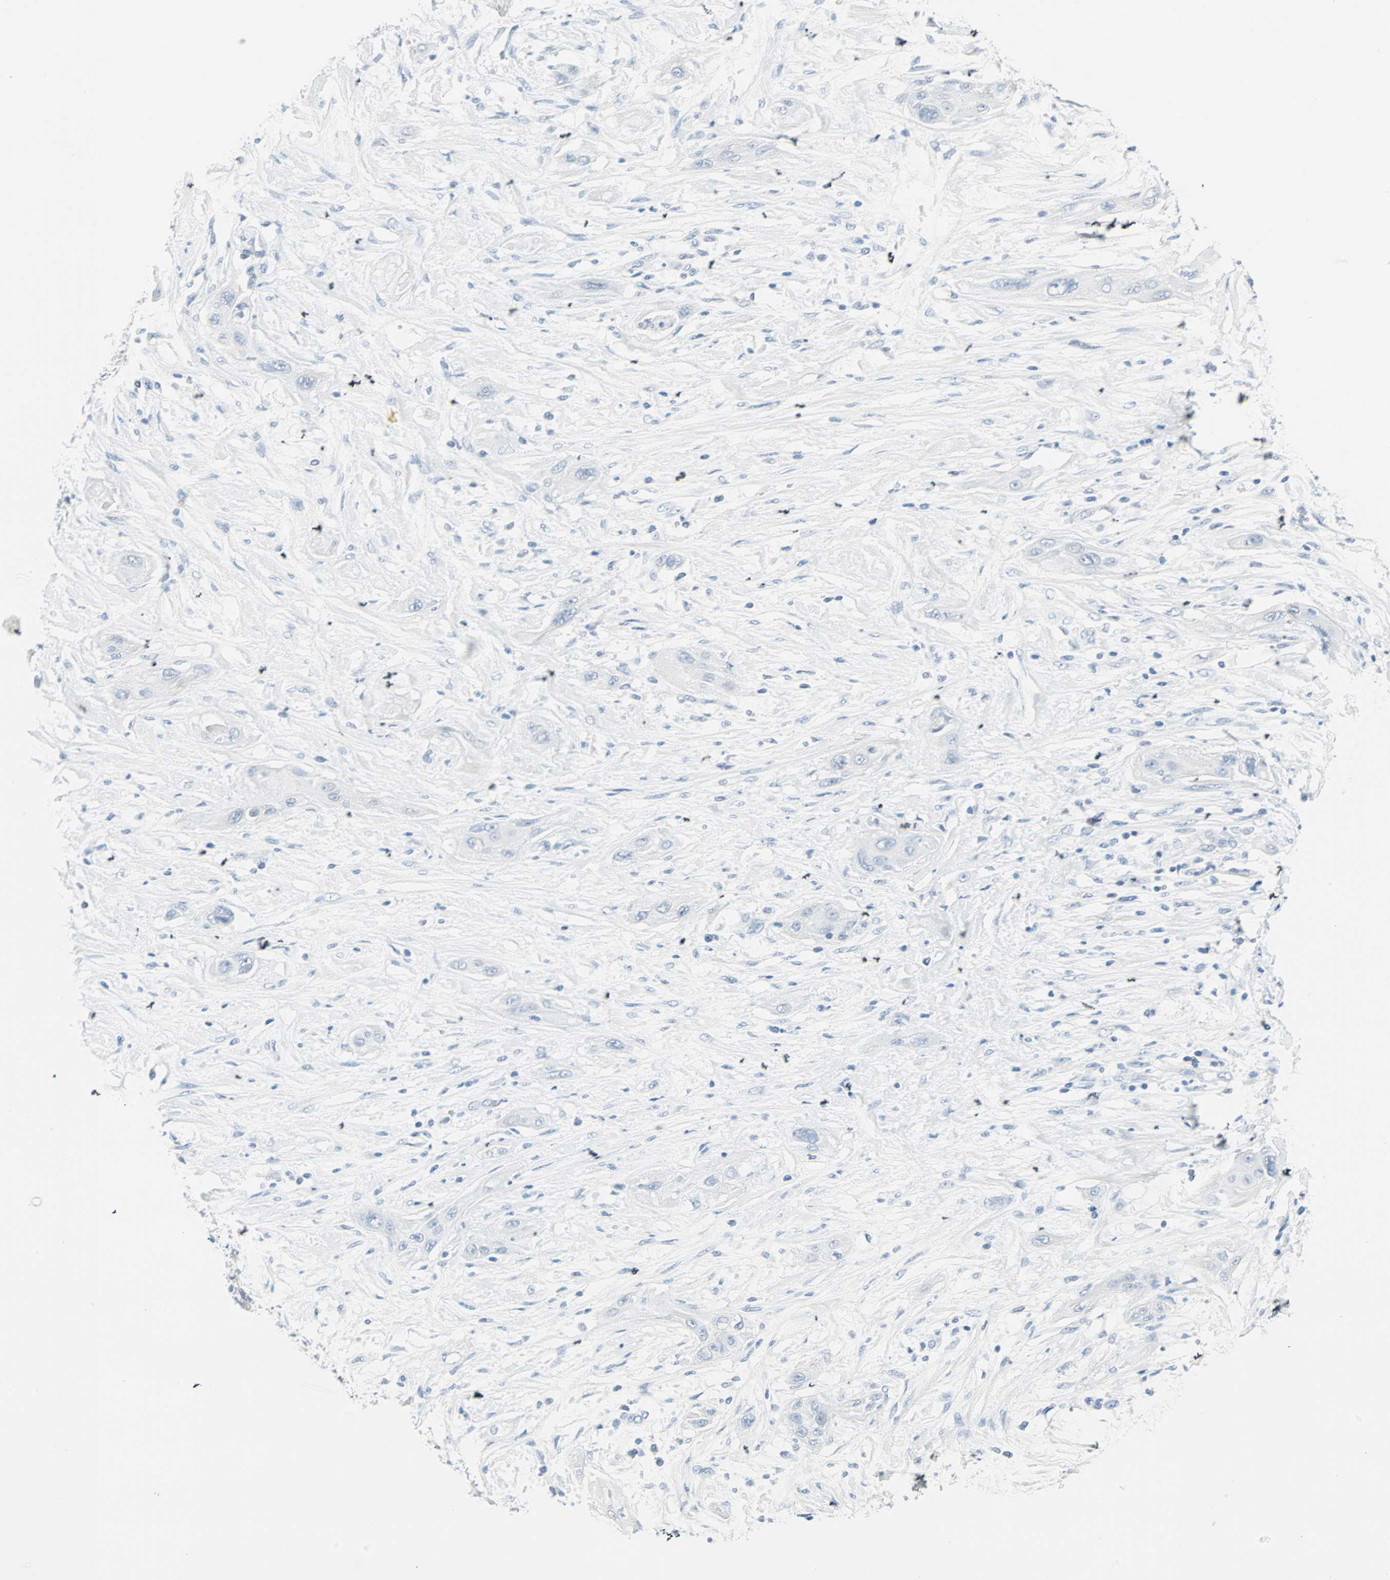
{"staining": {"intensity": "negative", "quantity": "none", "location": "none"}, "tissue": "lung cancer", "cell_type": "Tumor cells", "image_type": "cancer", "snomed": [{"axis": "morphology", "description": "Squamous cell carcinoma, NOS"}, {"axis": "topography", "description": "Lung"}], "caption": "A photomicrograph of human lung squamous cell carcinoma is negative for staining in tumor cells.", "gene": "STX1A", "patient": {"sex": "female", "age": 47}}